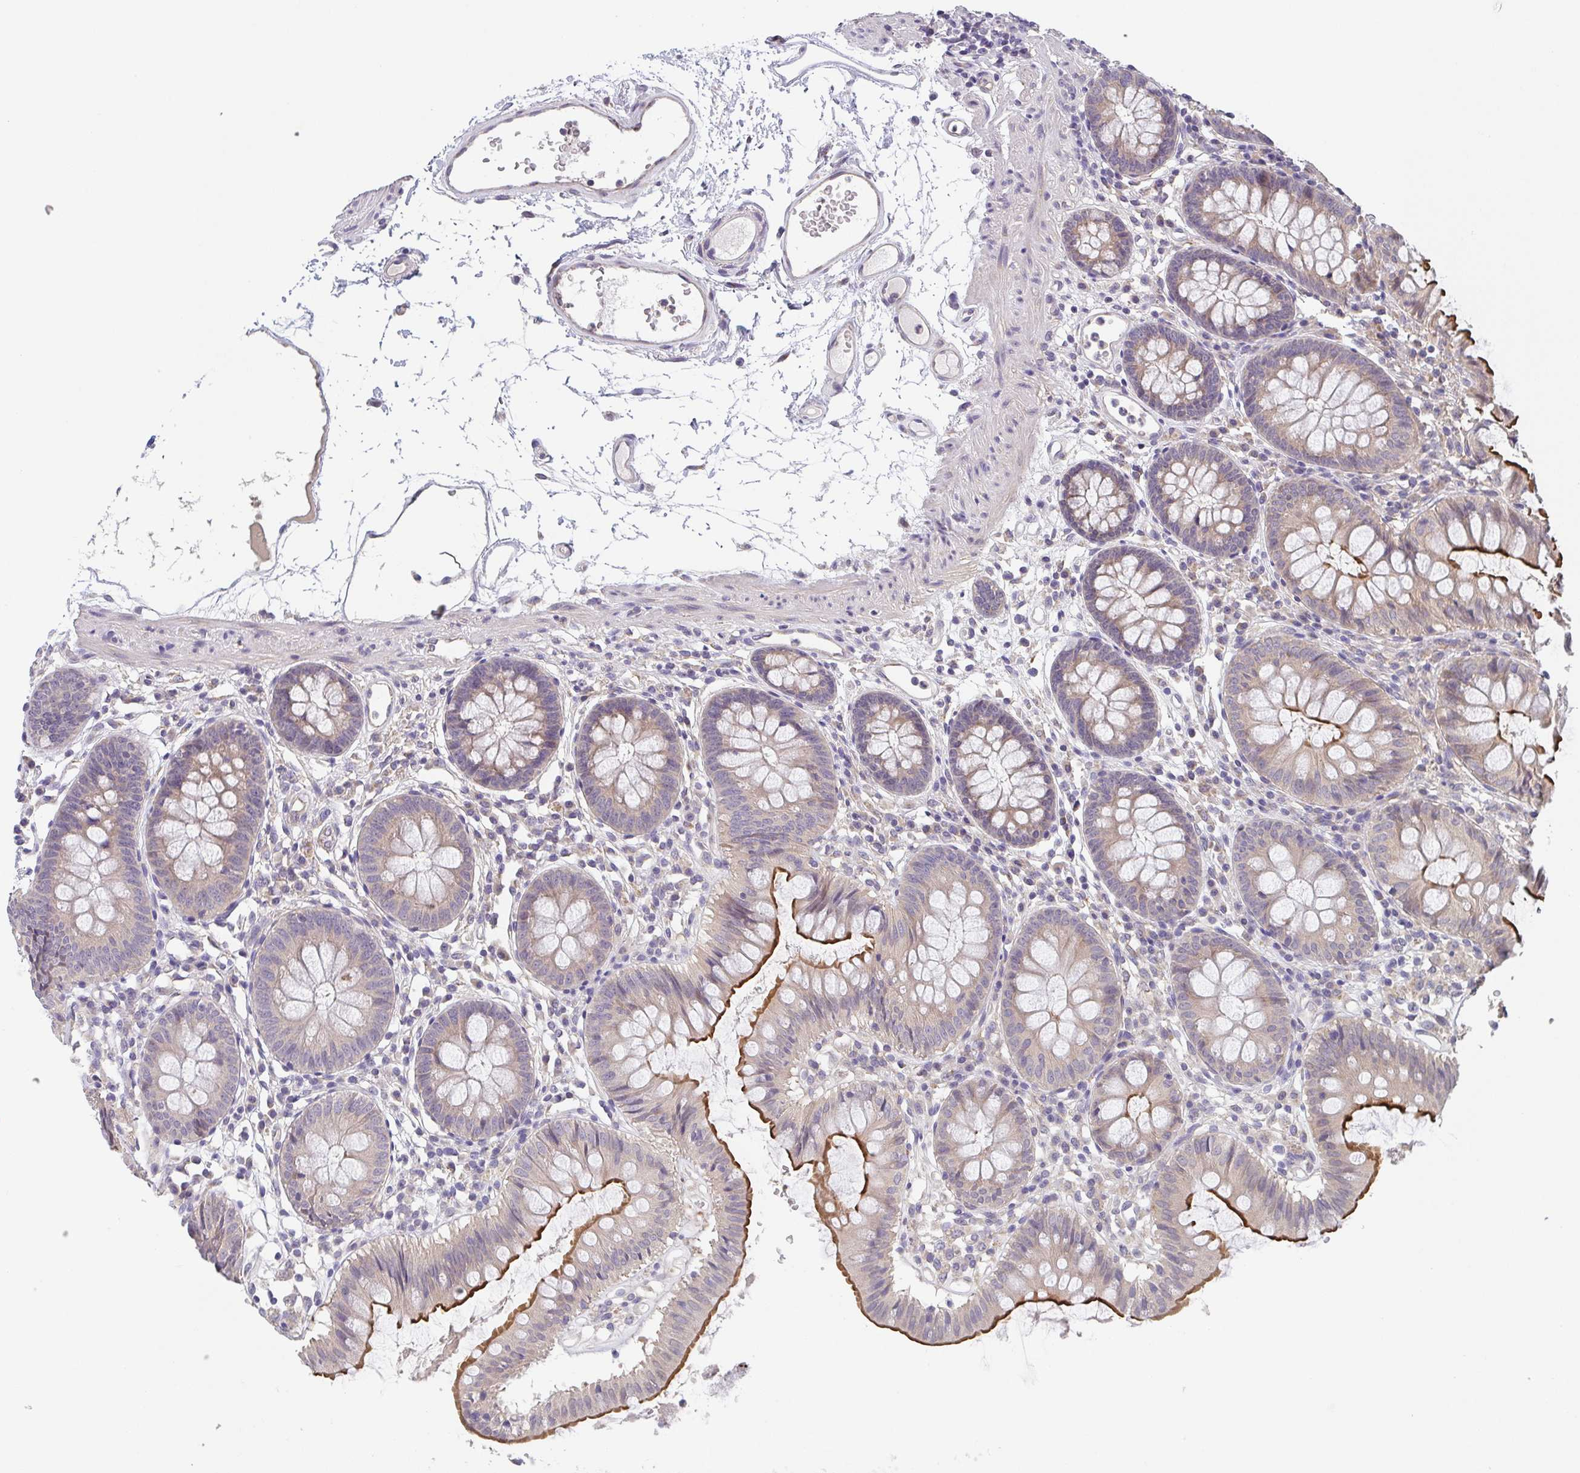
{"staining": {"intensity": "negative", "quantity": "none", "location": "none"}, "tissue": "colon", "cell_type": "Endothelial cells", "image_type": "normal", "snomed": [{"axis": "morphology", "description": "Normal tissue, NOS"}, {"axis": "topography", "description": "Colon"}], "caption": "Immunohistochemistry photomicrograph of normal human colon stained for a protein (brown), which displays no expression in endothelial cells. (DAB IHC with hematoxylin counter stain).", "gene": "TSPAN31", "patient": {"sex": "female", "age": 84}}